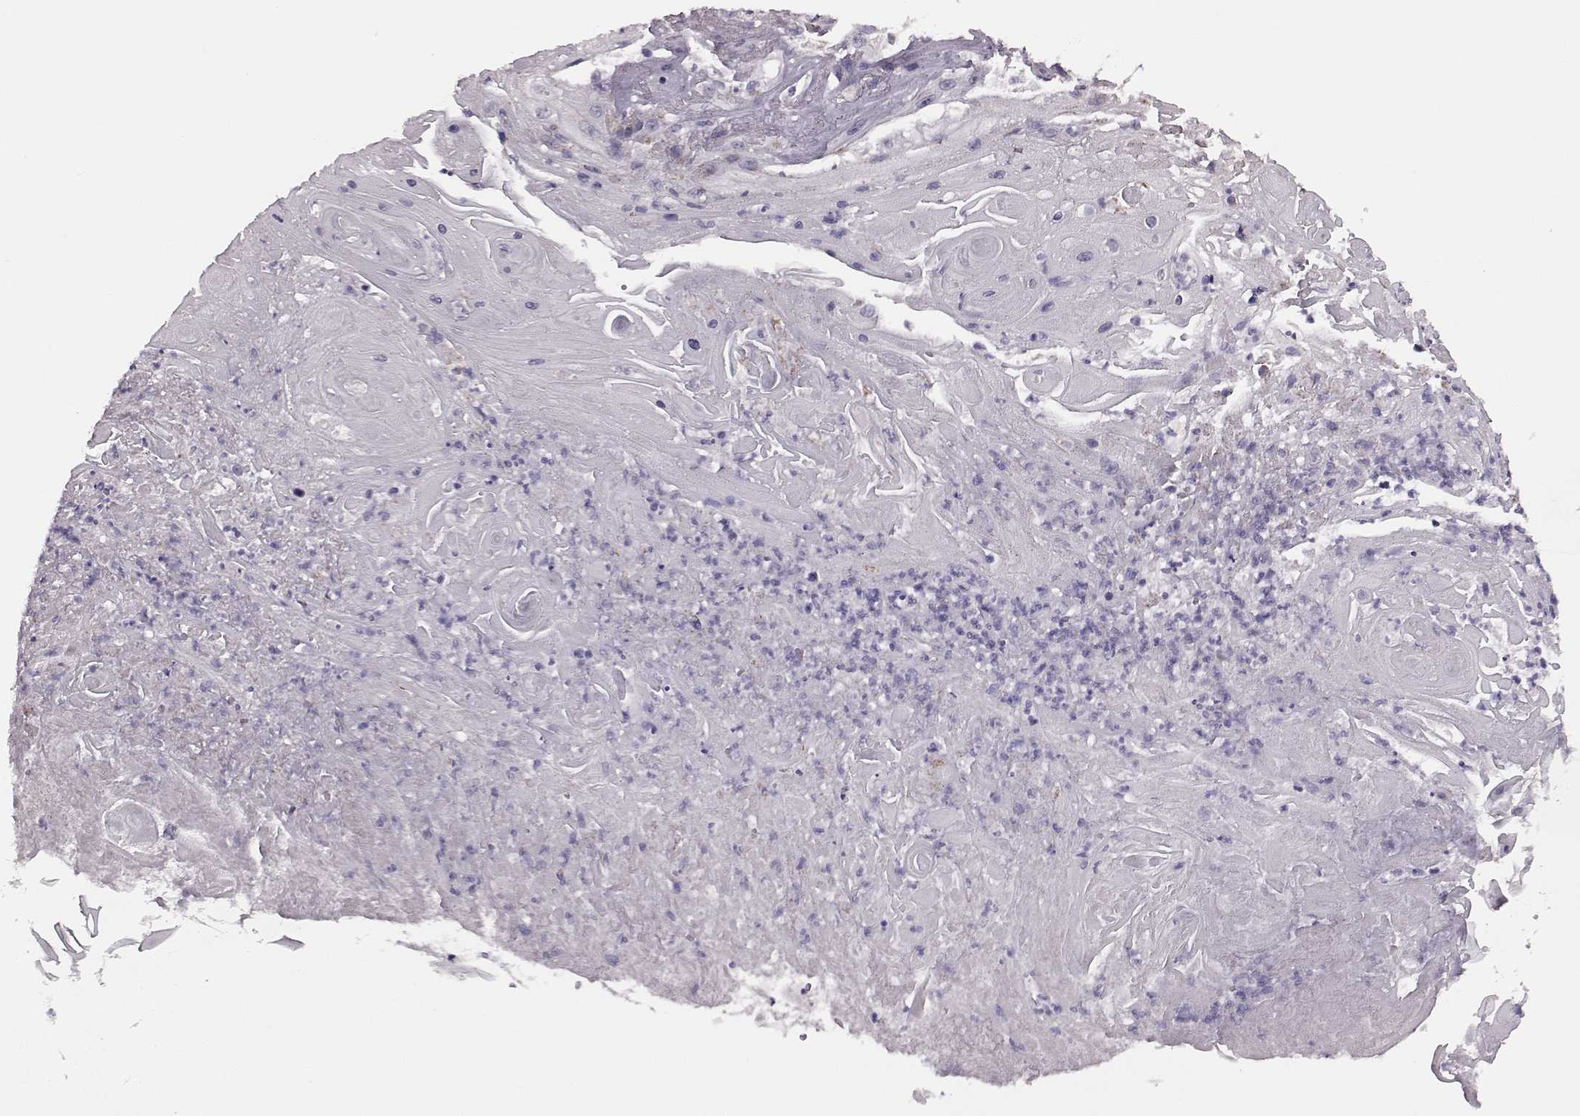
{"staining": {"intensity": "moderate", "quantity": "<25%", "location": "cytoplasmic/membranous"}, "tissue": "skin cancer", "cell_type": "Tumor cells", "image_type": "cancer", "snomed": [{"axis": "morphology", "description": "Squamous cell carcinoma, NOS"}, {"axis": "topography", "description": "Skin"}], "caption": "High-magnification brightfield microscopy of skin cancer stained with DAB (brown) and counterstained with hematoxylin (blue). tumor cells exhibit moderate cytoplasmic/membranous staining is present in approximately<25% of cells.", "gene": "RIMS2", "patient": {"sex": "male", "age": 62}}